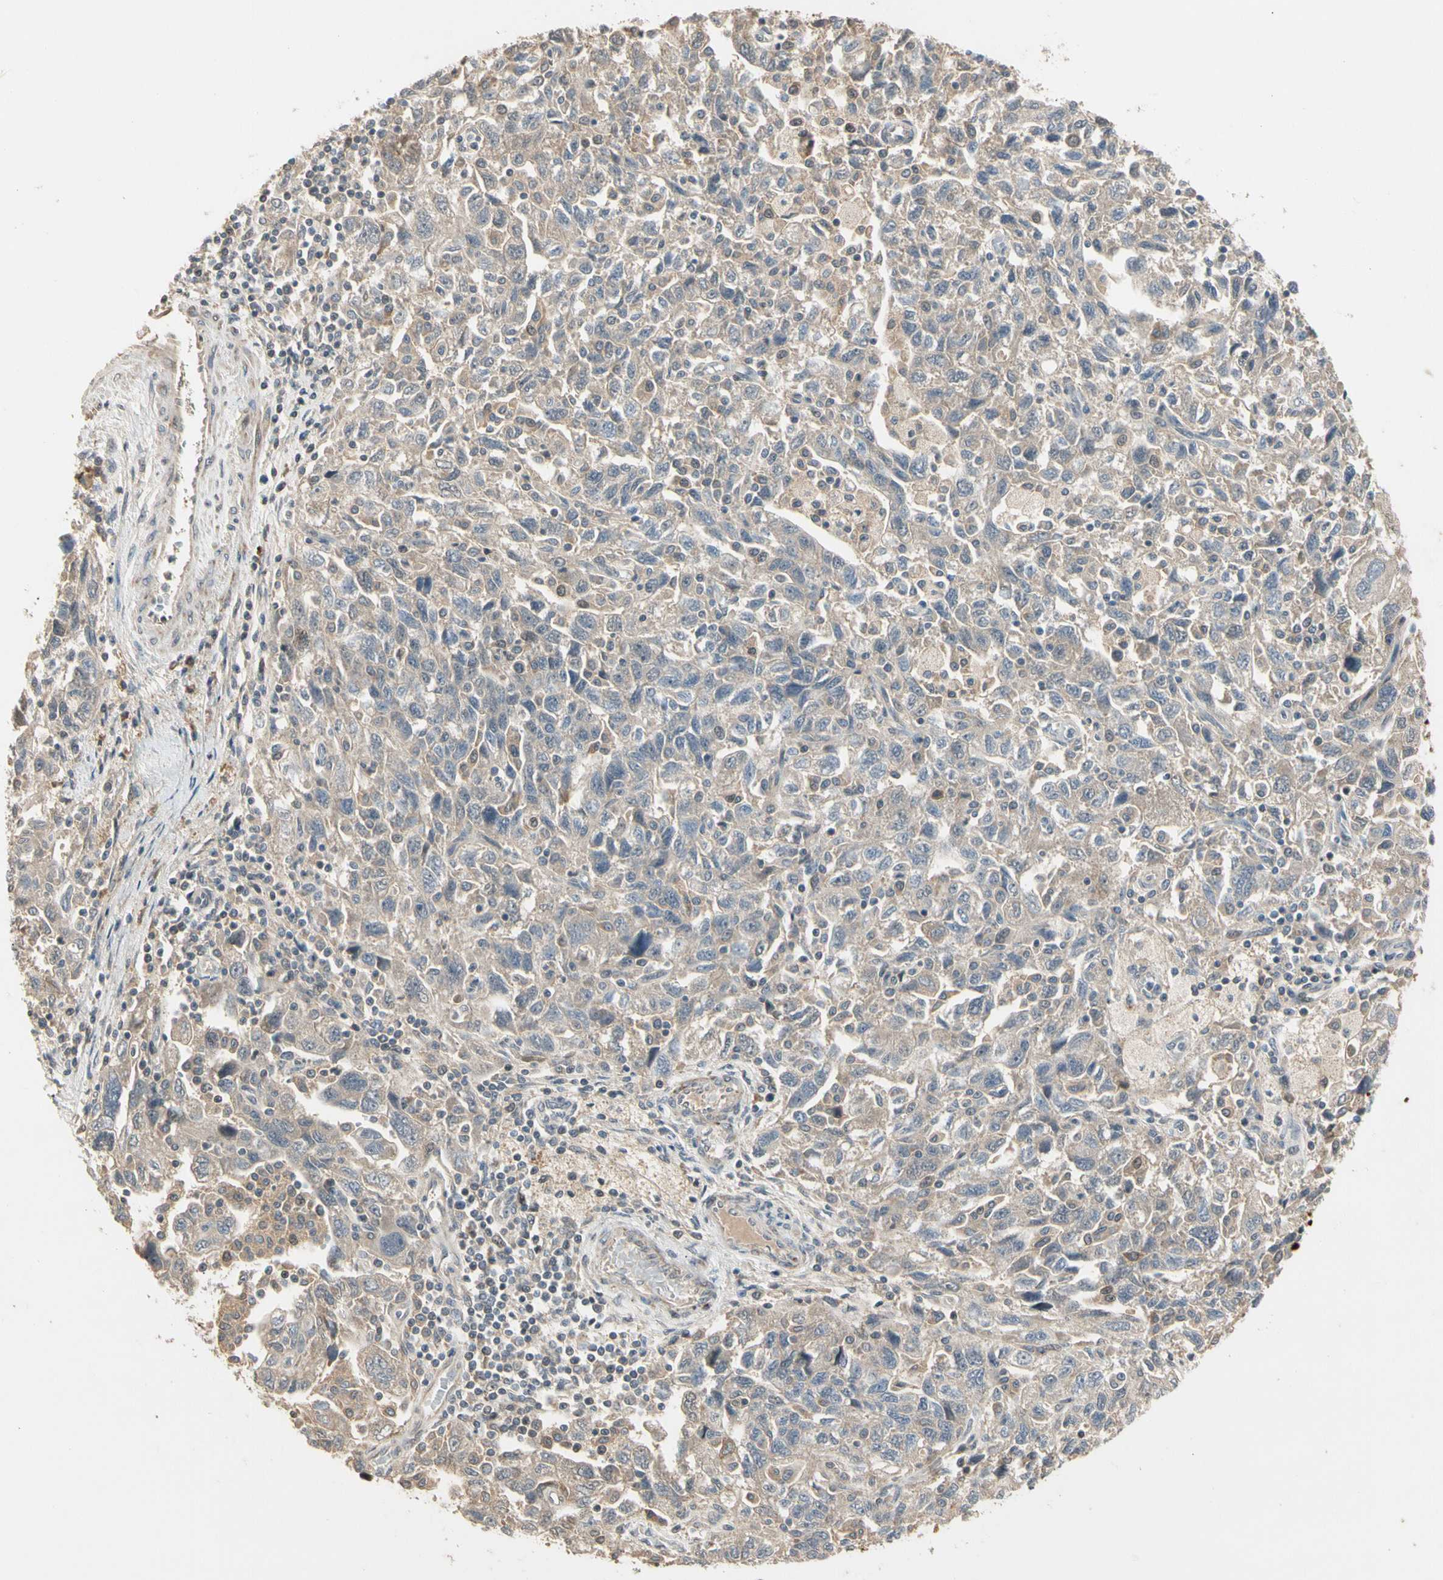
{"staining": {"intensity": "weak", "quantity": "25%-75%", "location": "cytoplasmic/membranous"}, "tissue": "ovarian cancer", "cell_type": "Tumor cells", "image_type": "cancer", "snomed": [{"axis": "morphology", "description": "Carcinoma, NOS"}, {"axis": "morphology", "description": "Cystadenocarcinoma, serous, NOS"}, {"axis": "topography", "description": "Ovary"}], "caption": "This histopathology image displays IHC staining of human ovarian carcinoma, with low weak cytoplasmic/membranous expression in about 25%-75% of tumor cells.", "gene": "ATG4C", "patient": {"sex": "female", "age": 69}}